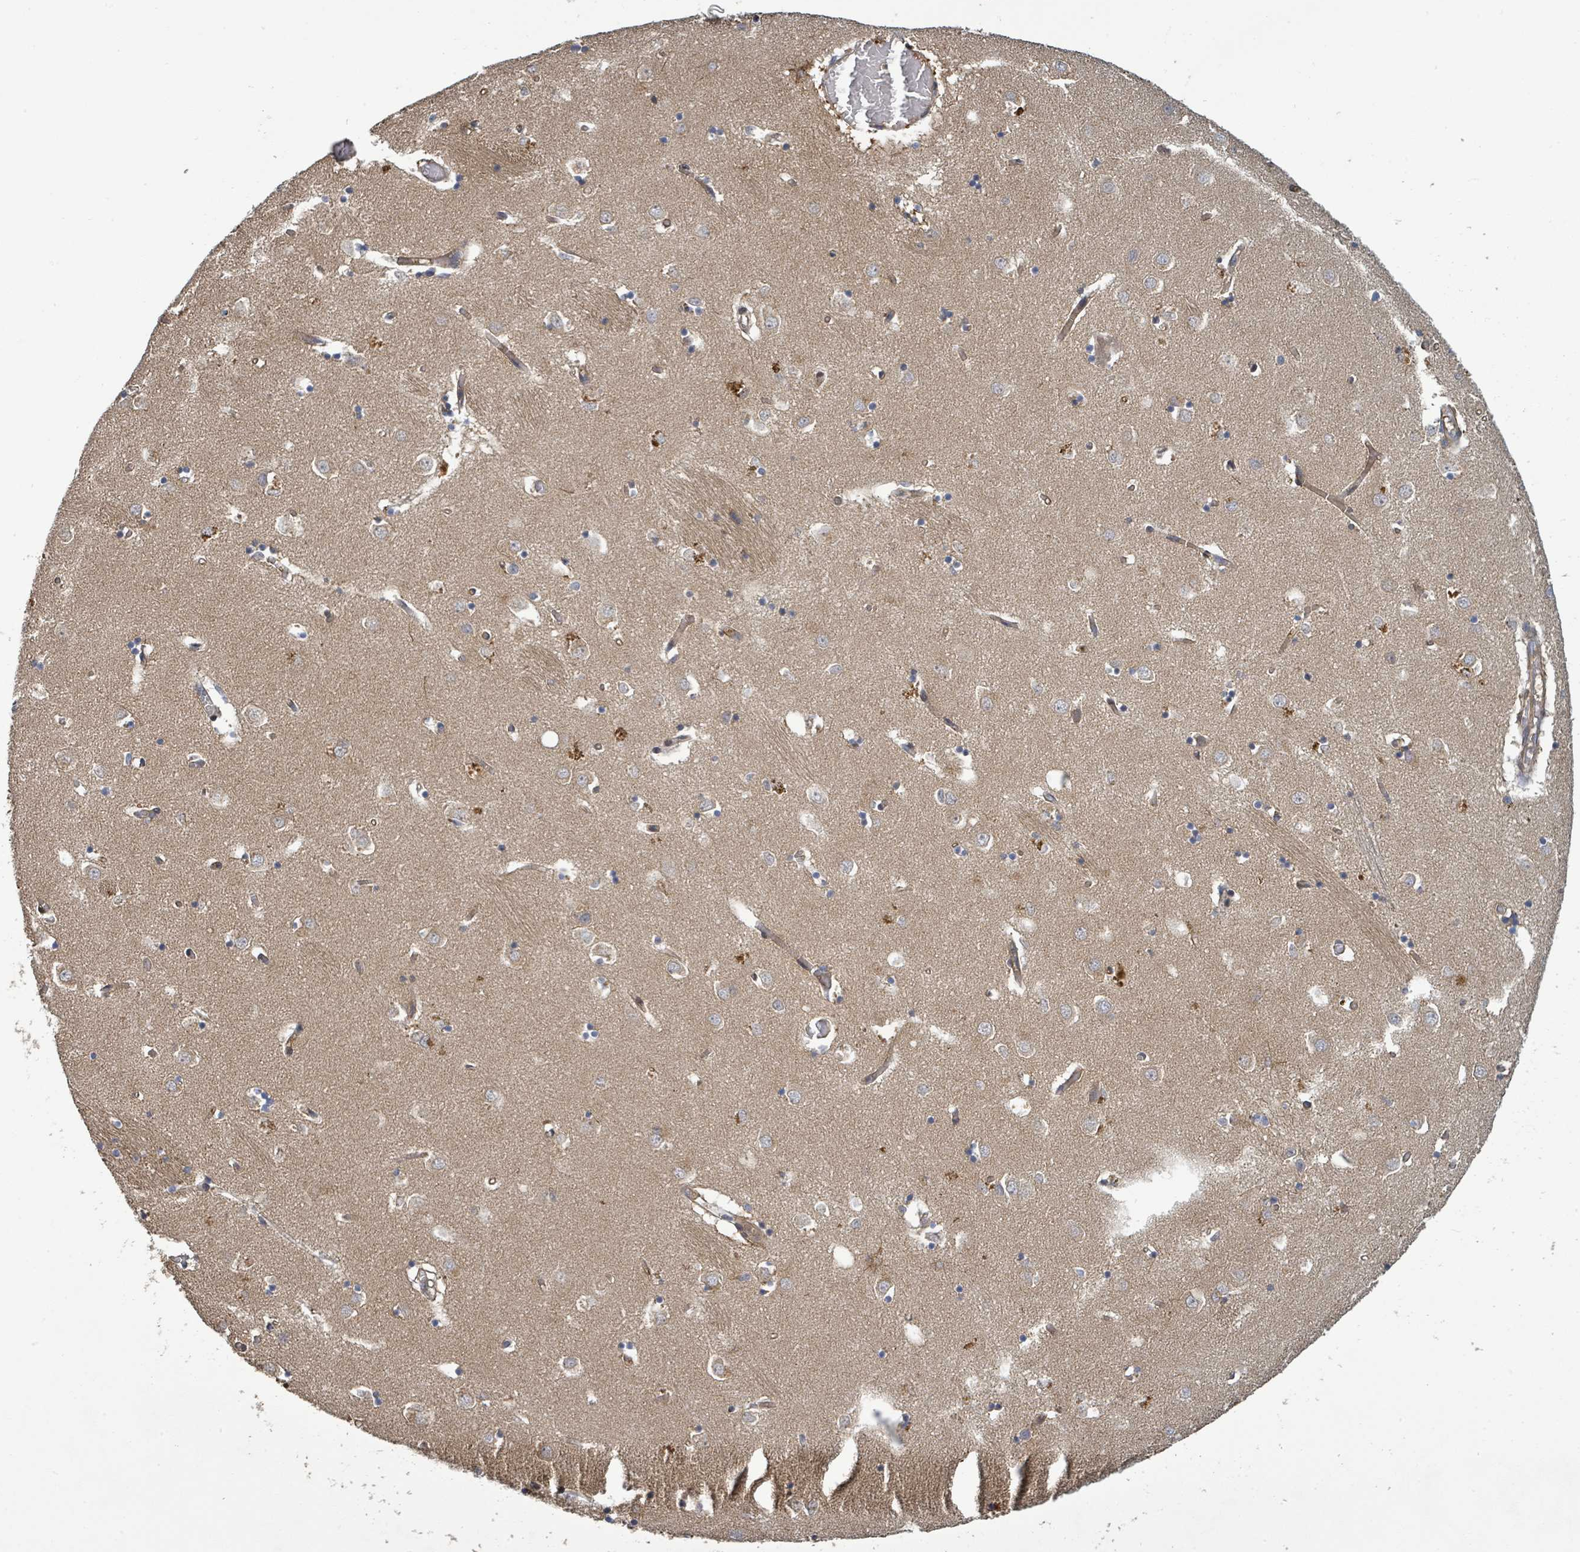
{"staining": {"intensity": "weak", "quantity": "<25%", "location": "cytoplasmic/membranous"}, "tissue": "caudate", "cell_type": "Glial cells", "image_type": "normal", "snomed": [{"axis": "morphology", "description": "Normal tissue, NOS"}, {"axis": "topography", "description": "Lateral ventricle wall"}], "caption": "A high-resolution image shows IHC staining of normal caudate, which exhibits no significant positivity in glial cells.", "gene": "STARD4", "patient": {"sex": "male", "age": 70}}